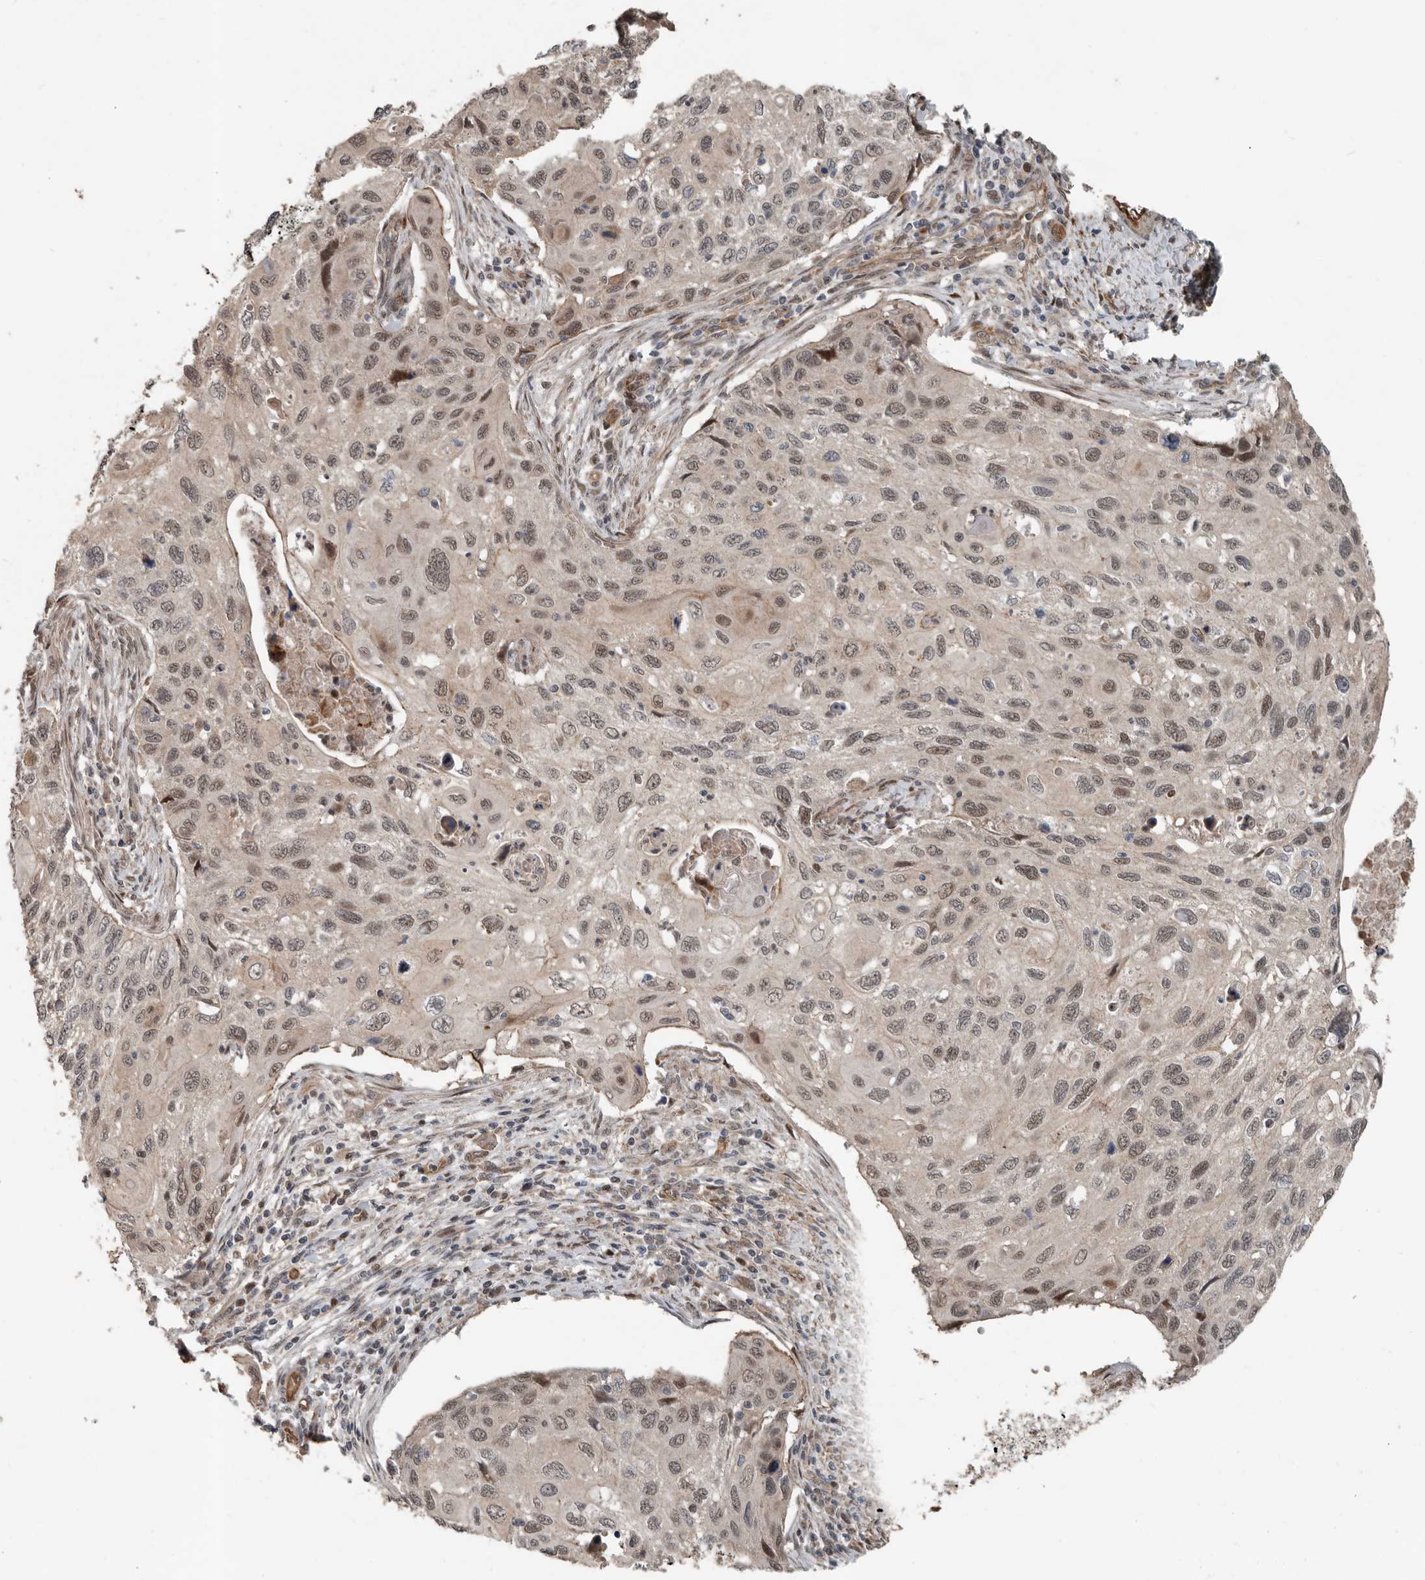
{"staining": {"intensity": "weak", "quantity": ">75%", "location": "nuclear"}, "tissue": "cervical cancer", "cell_type": "Tumor cells", "image_type": "cancer", "snomed": [{"axis": "morphology", "description": "Squamous cell carcinoma, NOS"}, {"axis": "topography", "description": "Cervix"}], "caption": "Weak nuclear staining for a protein is seen in approximately >75% of tumor cells of squamous cell carcinoma (cervical) using immunohistochemistry (IHC).", "gene": "YOD1", "patient": {"sex": "female", "age": 70}}